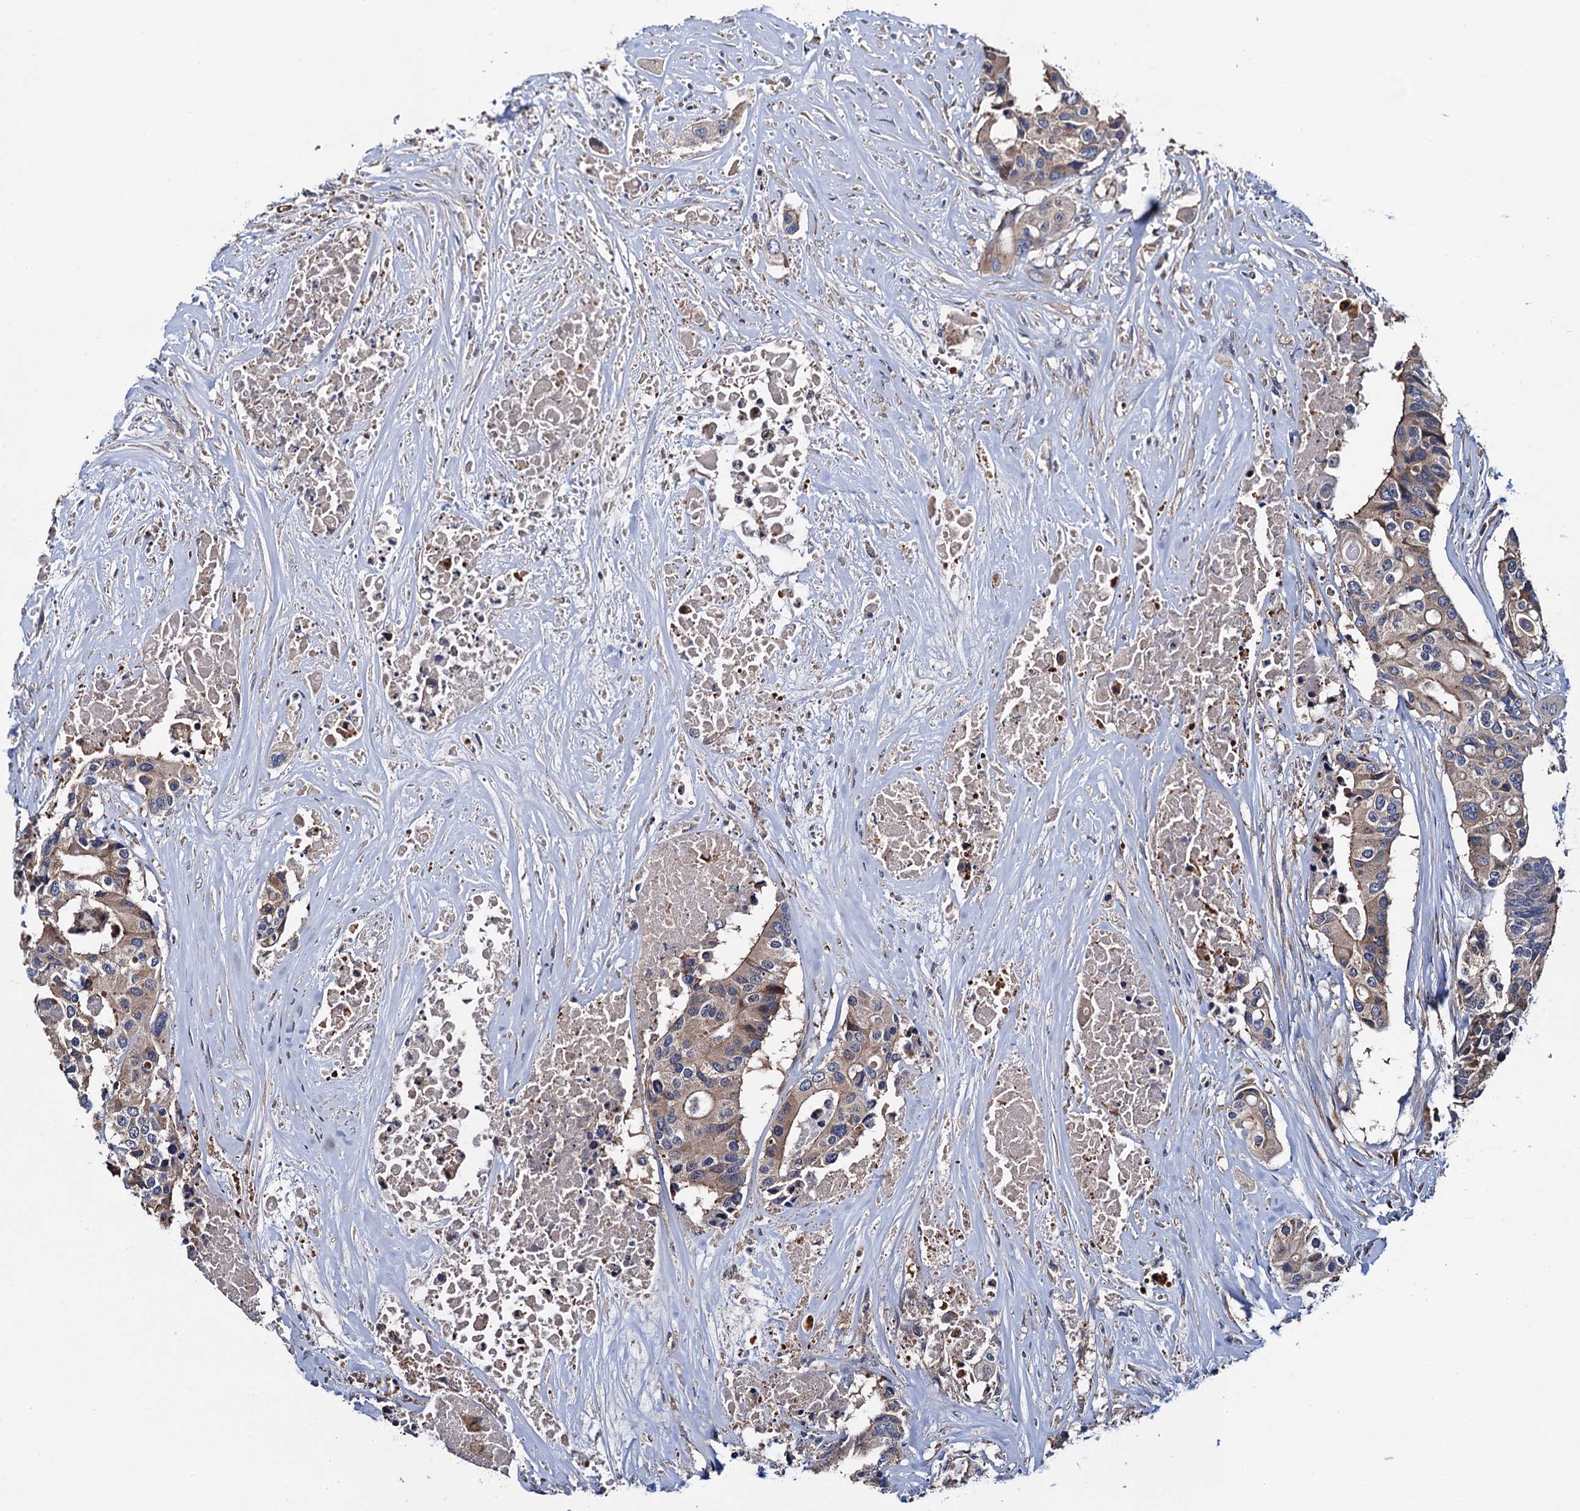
{"staining": {"intensity": "weak", "quantity": "25%-75%", "location": "cytoplasmic/membranous"}, "tissue": "colorectal cancer", "cell_type": "Tumor cells", "image_type": "cancer", "snomed": [{"axis": "morphology", "description": "Adenocarcinoma, NOS"}, {"axis": "topography", "description": "Colon"}], "caption": "This micrograph demonstrates IHC staining of human adenocarcinoma (colorectal), with low weak cytoplasmic/membranous positivity in about 25%-75% of tumor cells.", "gene": "TRMT112", "patient": {"sex": "male", "age": 77}}